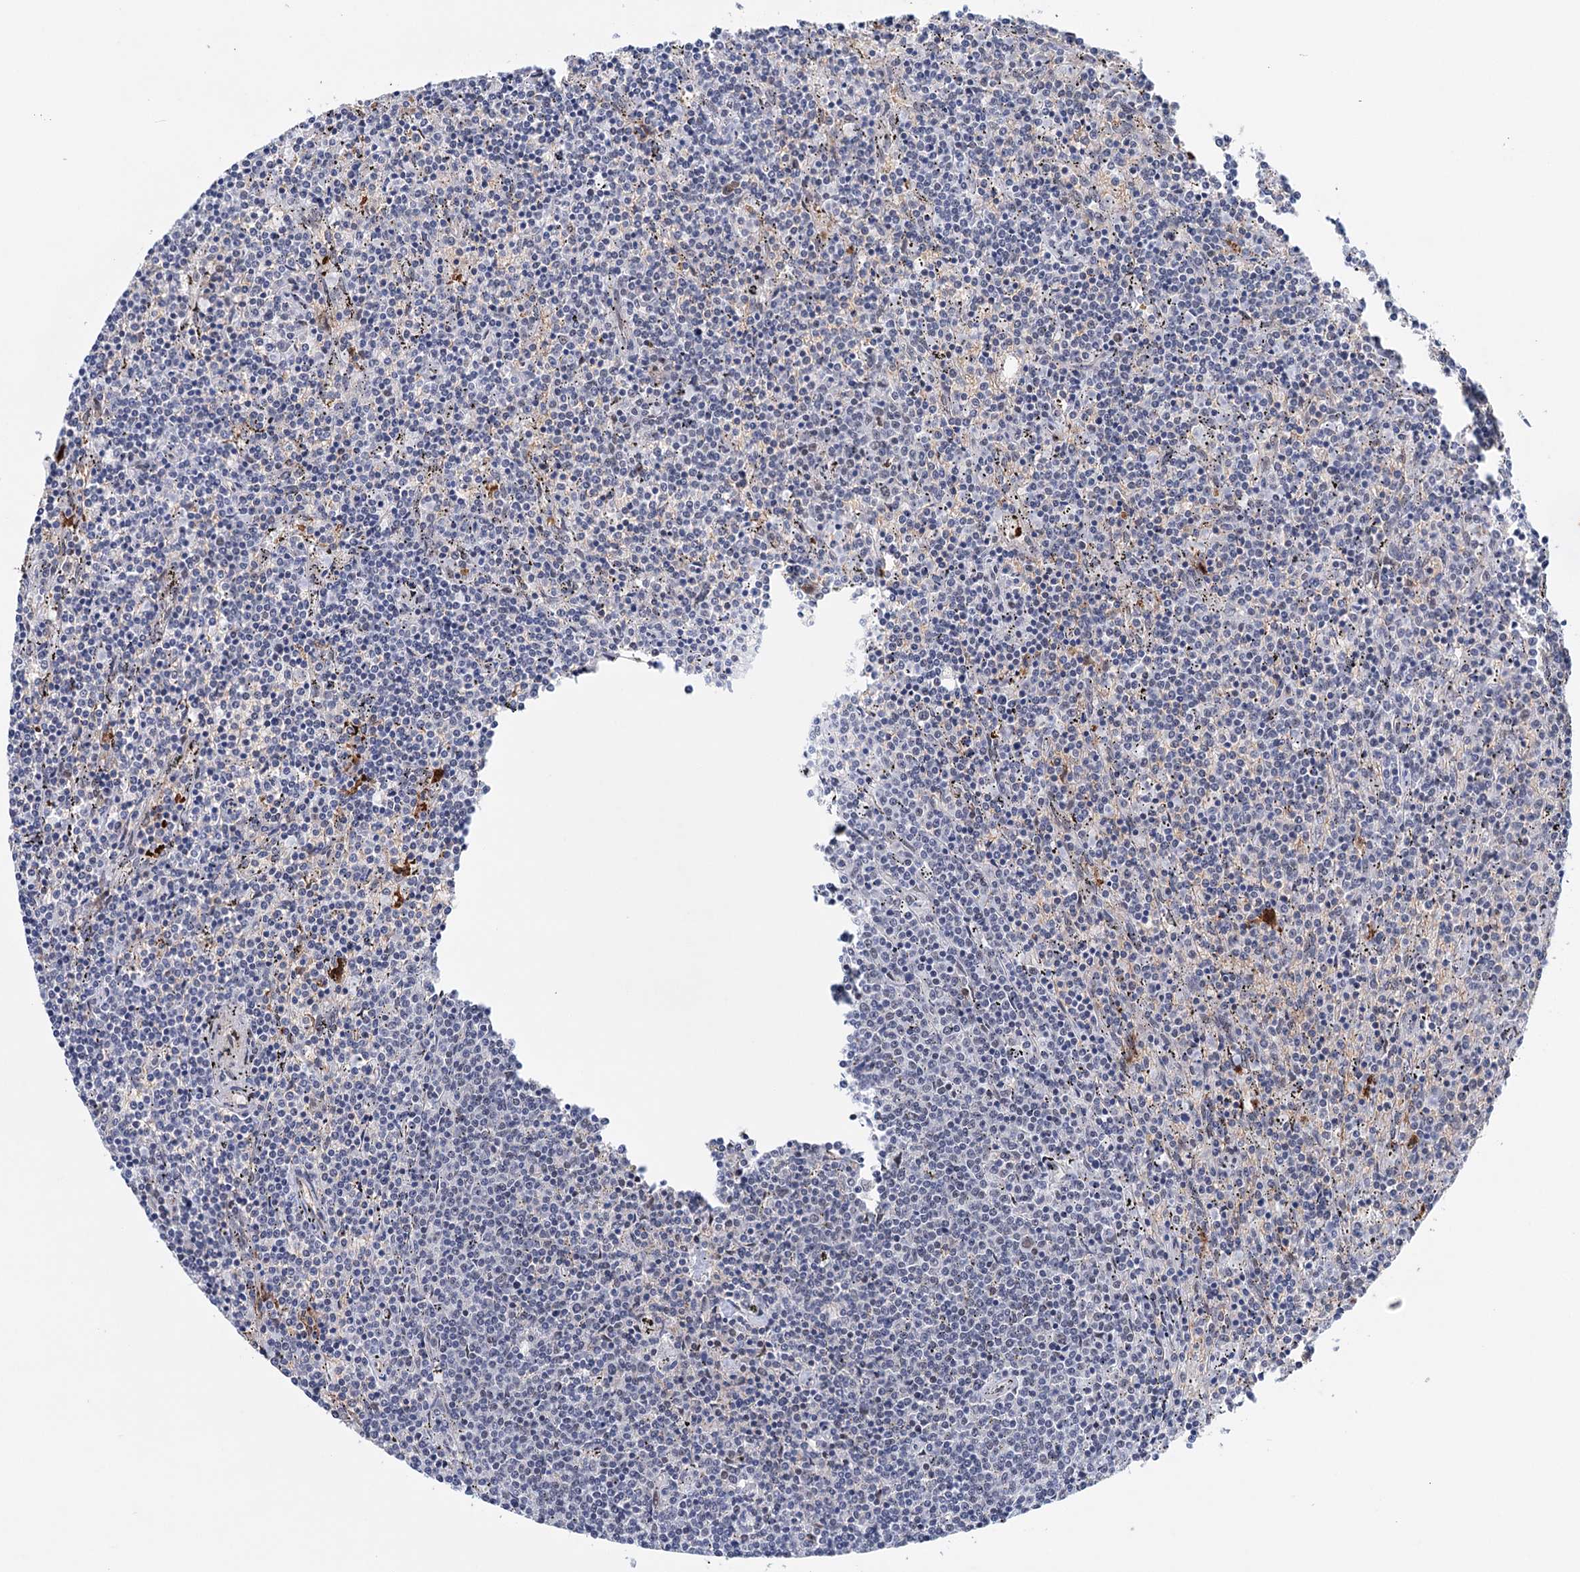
{"staining": {"intensity": "negative", "quantity": "none", "location": "none"}, "tissue": "lymphoma", "cell_type": "Tumor cells", "image_type": "cancer", "snomed": [{"axis": "morphology", "description": "Malignant lymphoma, non-Hodgkin's type, Low grade"}, {"axis": "topography", "description": "Spleen"}], "caption": "Lymphoma stained for a protein using immunohistochemistry (IHC) shows no positivity tumor cells.", "gene": "FAM53A", "patient": {"sex": "female", "age": 50}}